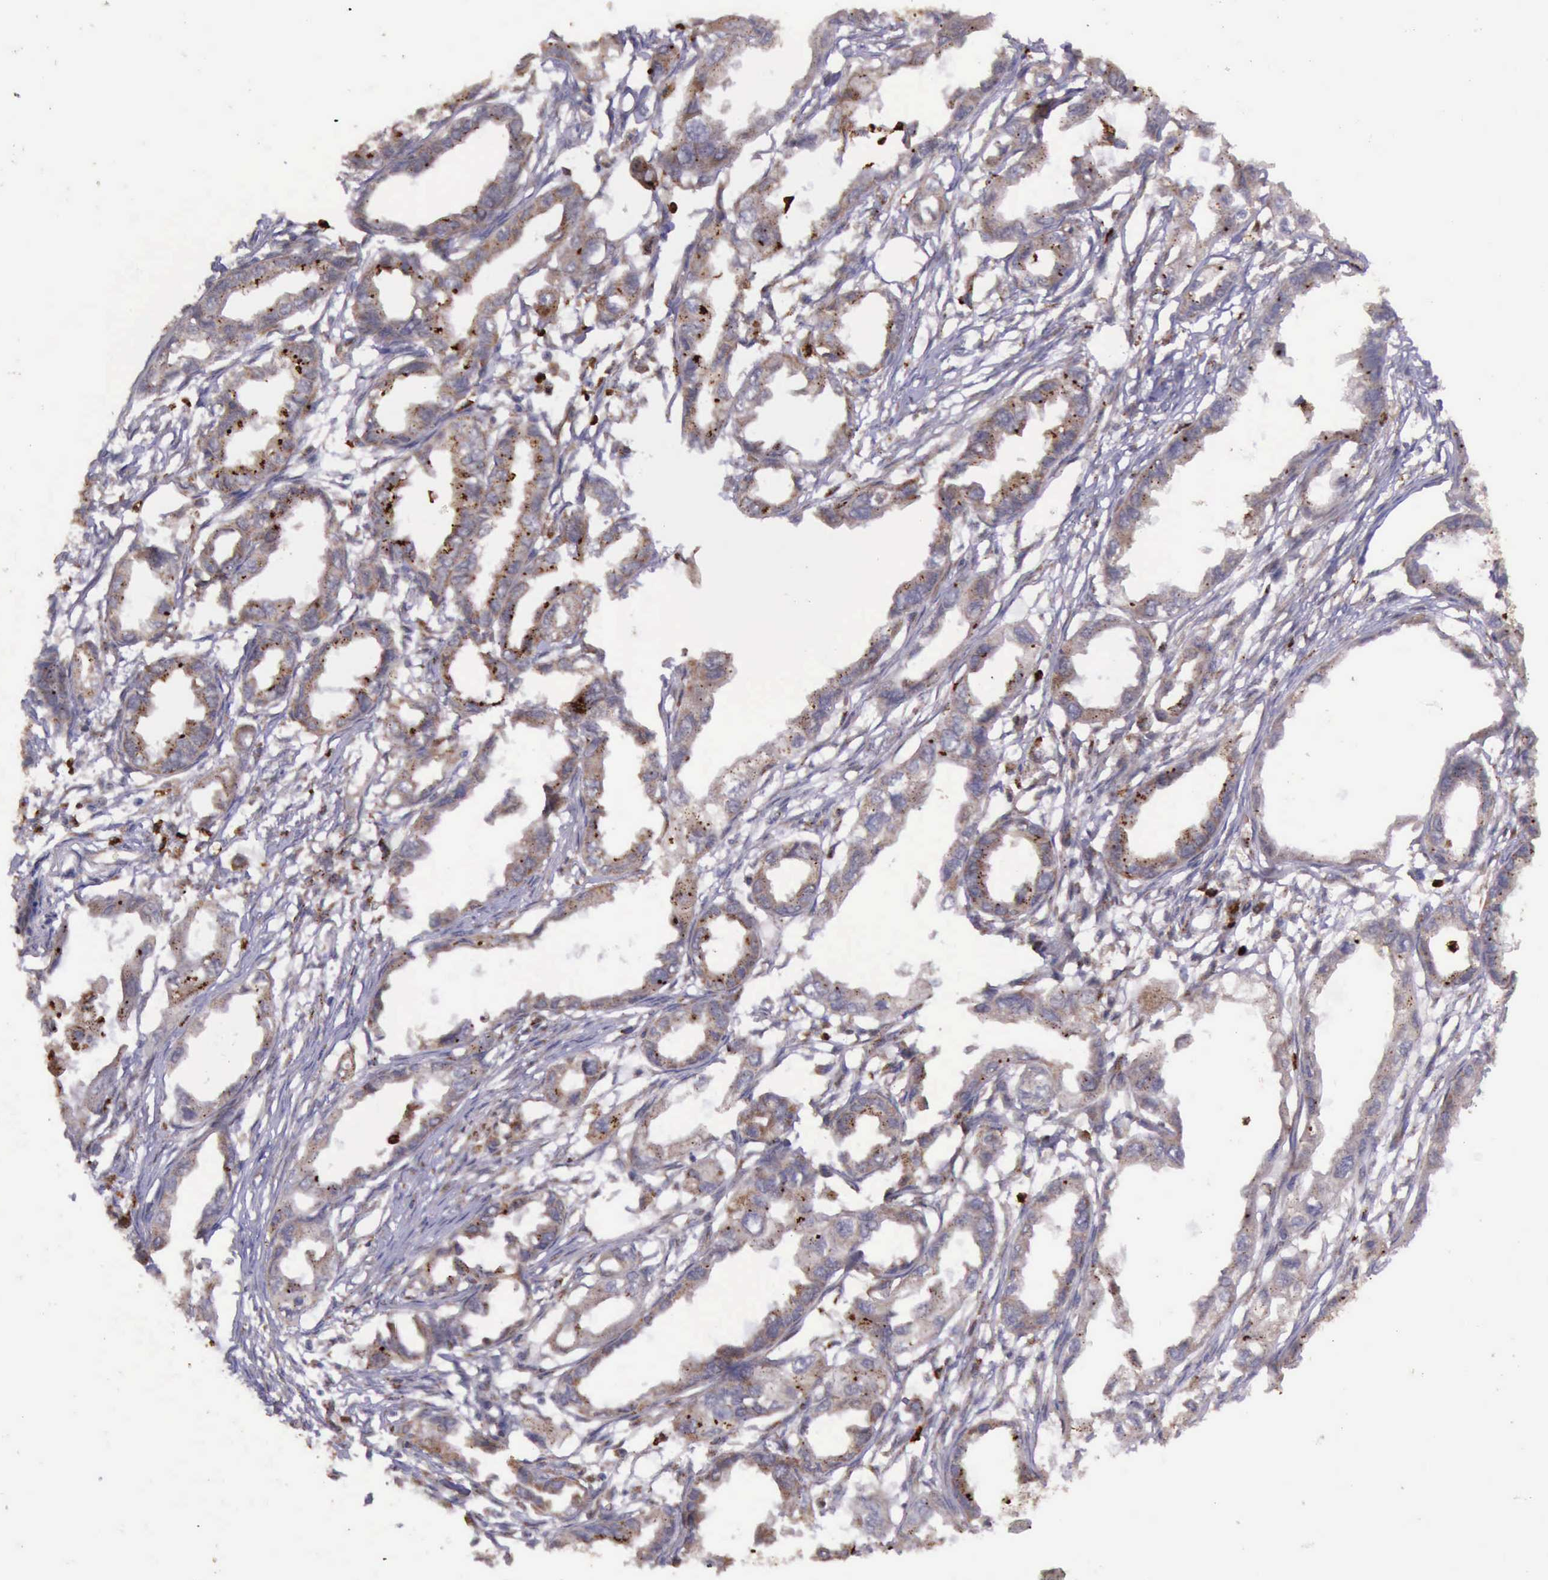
{"staining": {"intensity": "moderate", "quantity": "25%-75%", "location": "cytoplasmic/membranous"}, "tissue": "endometrial cancer", "cell_type": "Tumor cells", "image_type": "cancer", "snomed": [{"axis": "morphology", "description": "Adenocarcinoma, NOS"}, {"axis": "topography", "description": "Endometrium"}], "caption": "A brown stain shows moderate cytoplasmic/membranous expression of a protein in endometrial adenocarcinoma tumor cells.", "gene": "ARMCX3", "patient": {"sex": "female", "age": 67}}